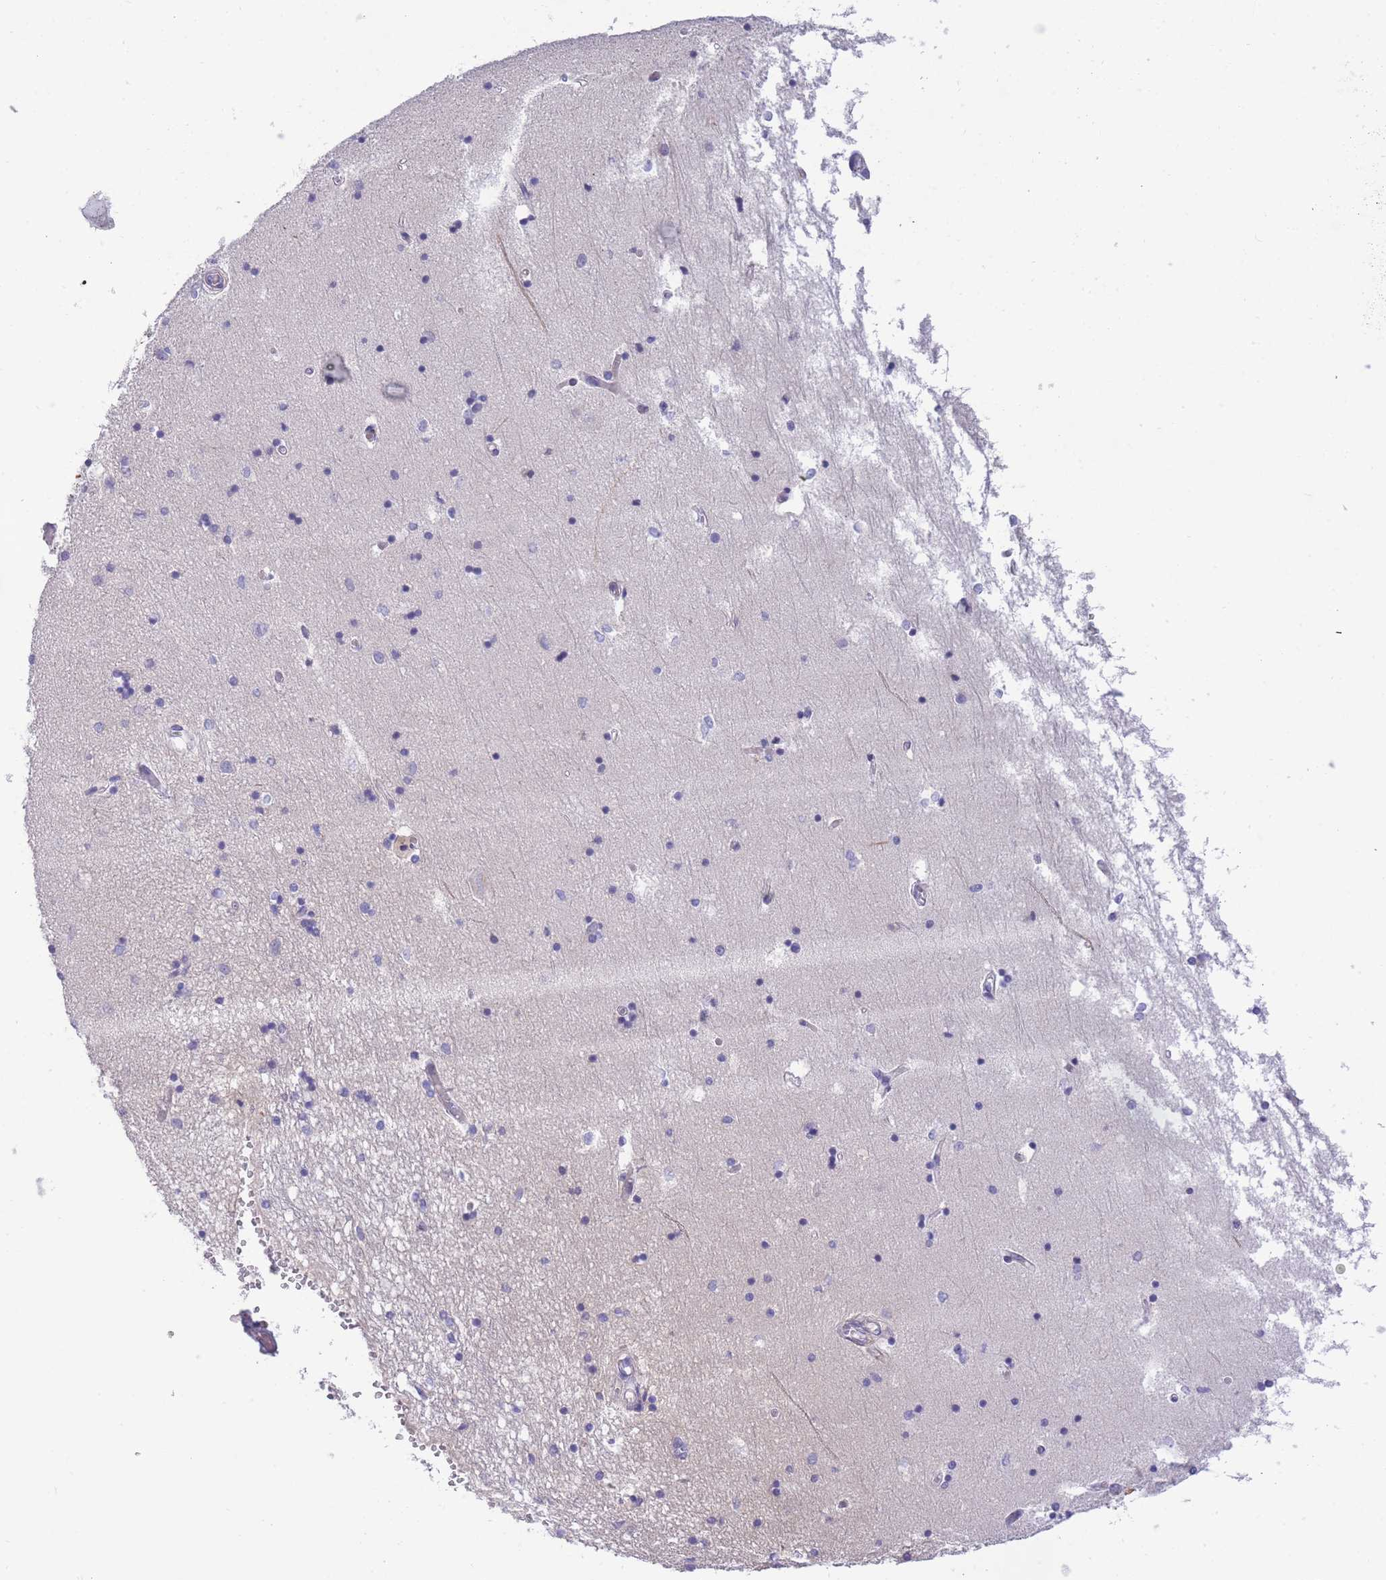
{"staining": {"intensity": "negative", "quantity": "none", "location": "none"}, "tissue": "hippocampus", "cell_type": "Glial cells", "image_type": "normal", "snomed": [{"axis": "morphology", "description": "Normal tissue, NOS"}, {"axis": "topography", "description": "Hippocampus"}], "caption": "Glial cells show no significant protein staining in unremarkable hippocampus.", "gene": "PRR23A", "patient": {"sex": "male", "age": 45}}